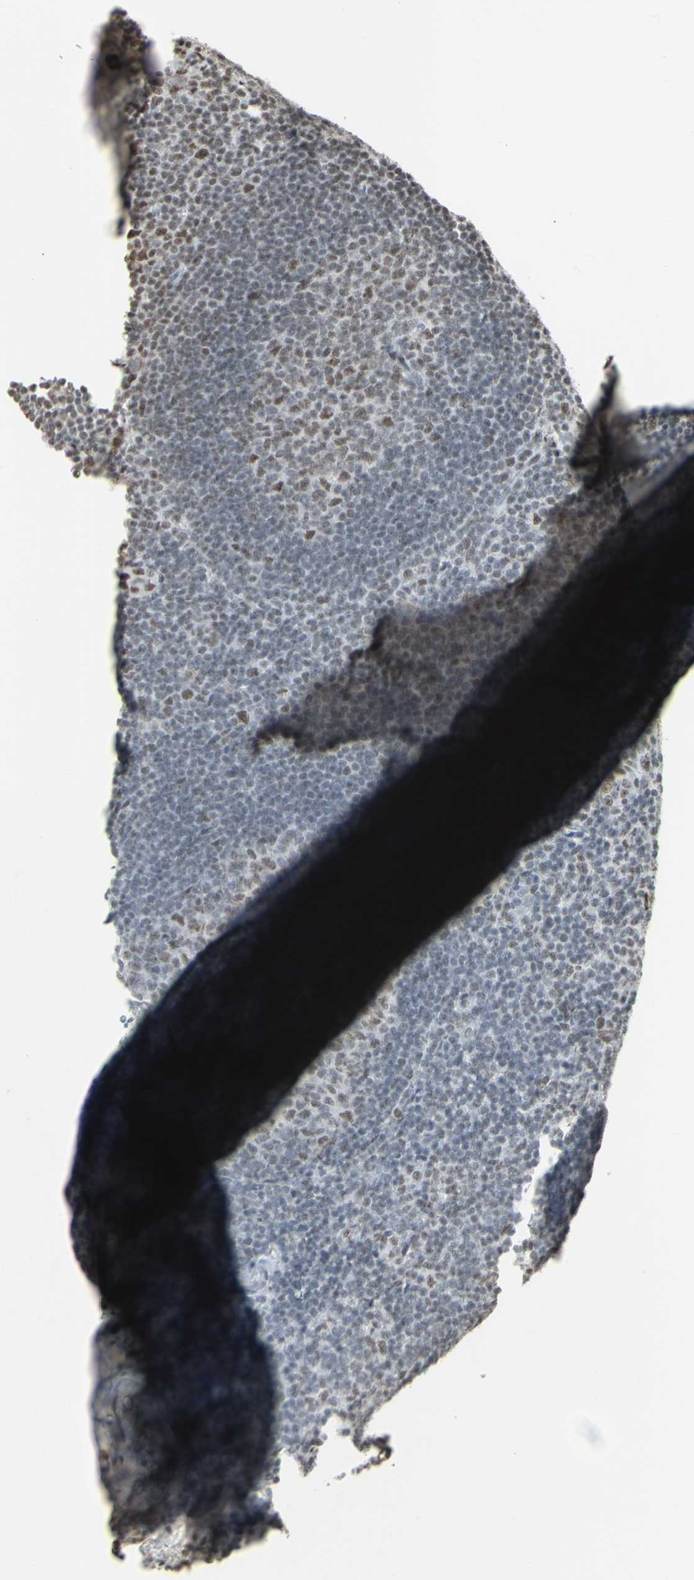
{"staining": {"intensity": "moderate", "quantity": "<25%", "location": "nuclear"}, "tissue": "tonsil", "cell_type": "Germinal center cells", "image_type": "normal", "snomed": [{"axis": "morphology", "description": "Normal tissue, NOS"}, {"axis": "topography", "description": "Tonsil"}], "caption": "IHC (DAB) staining of benign tonsil shows moderate nuclear protein staining in about <25% of germinal center cells. The staining was performed using DAB (3,3'-diaminobenzidine), with brown indicating positive protein expression. Nuclei are stained blue with hematoxylin.", "gene": "TRIM28", "patient": {"sex": "male", "age": 37}}